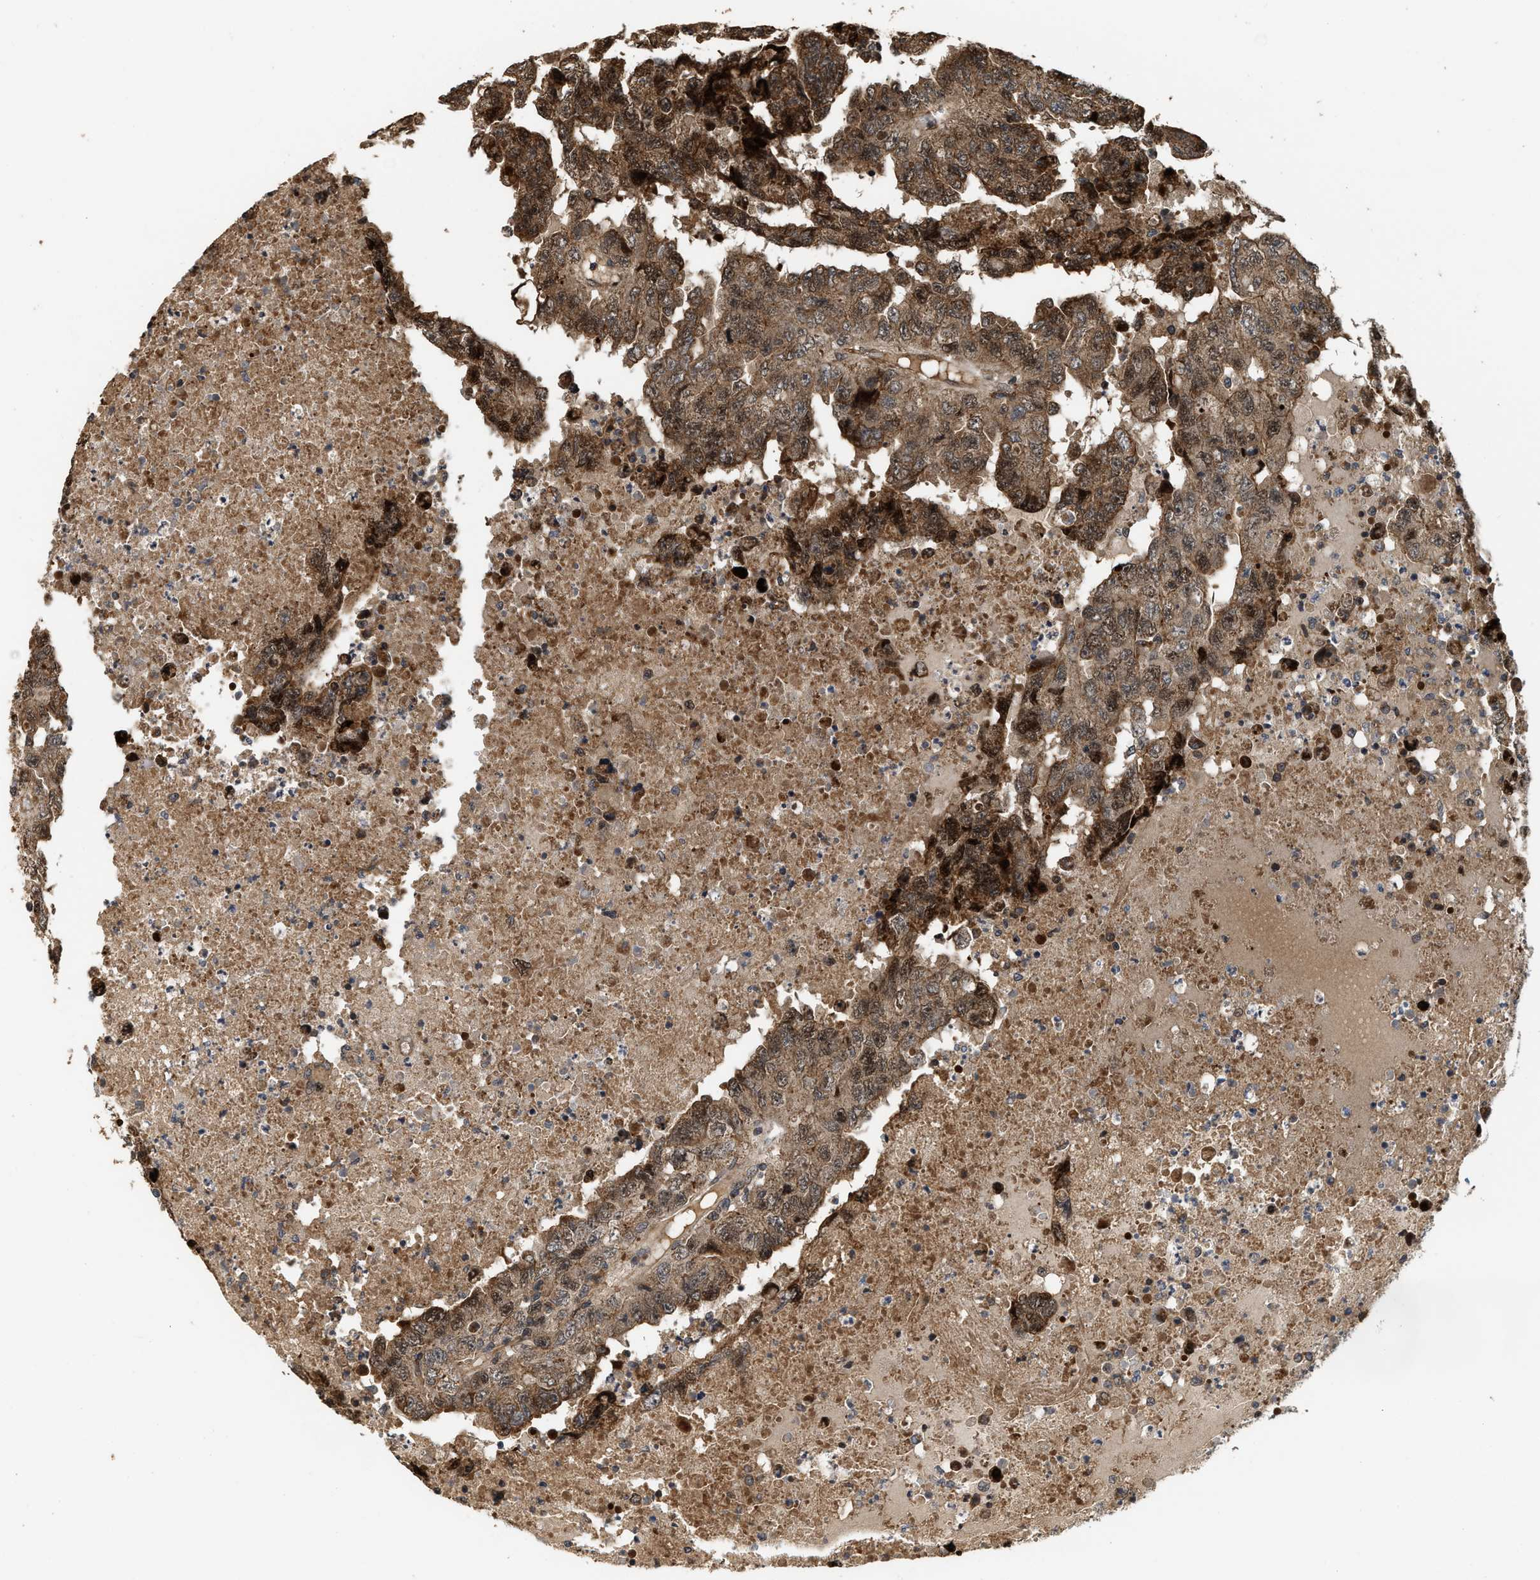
{"staining": {"intensity": "moderate", "quantity": ">75%", "location": "cytoplasmic/membranous,nuclear"}, "tissue": "testis cancer", "cell_type": "Tumor cells", "image_type": "cancer", "snomed": [{"axis": "morphology", "description": "Necrosis, NOS"}, {"axis": "morphology", "description": "Carcinoma, Embryonal, NOS"}, {"axis": "topography", "description": "Testis"}], "caption": "High-power microscopy captured an immunohistochemistry histopathology image of testis cancer, revealing moderate cytoplasmic/membranous and nuclear positivity in about >75% of tumor cells.", "gene": "ELP2", "patient": {"sex": "male", "age": 19}}